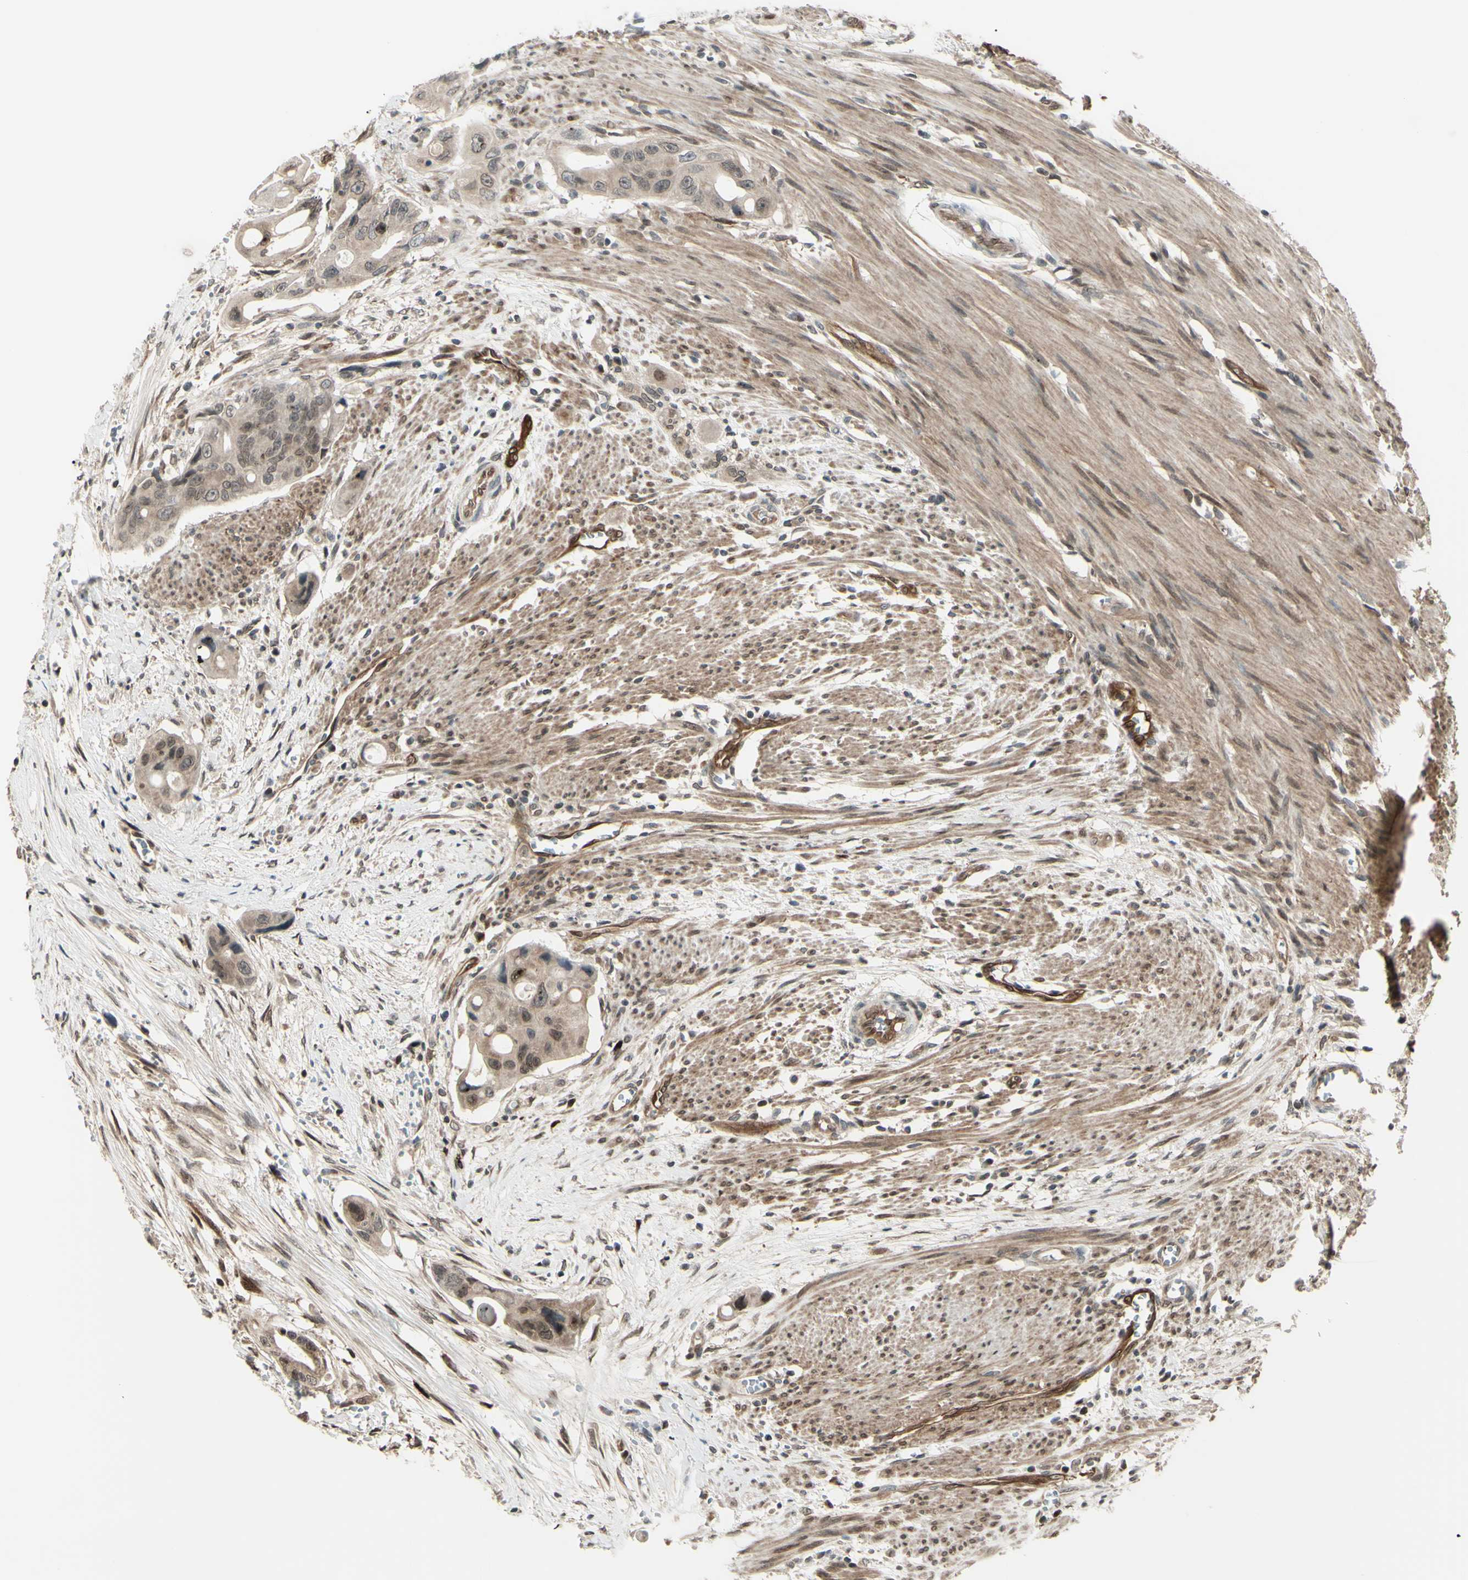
{"staining": {"intensity": "weak", "quantity": "25%-75%", "location": "cytoplasmic/membranous,nuclear"}, "tissue": "colorectal cancer", "cell_type": "Tumor cells", "image_type": "cancer", "snomed": [{"axis": "morphology", "description": "Adenocarcinoma, NOS"}, {"axis": "topography", "description": "Colon"}], "caption": "Immunohistochemical staining of human colorectal cancer displays weak cytoplasmic/membranous and nuclear protein staining in approximately 25%-75% of tumor cells.", "gene": "MLF2", "patient": {"sex": "female", "age": 57}}